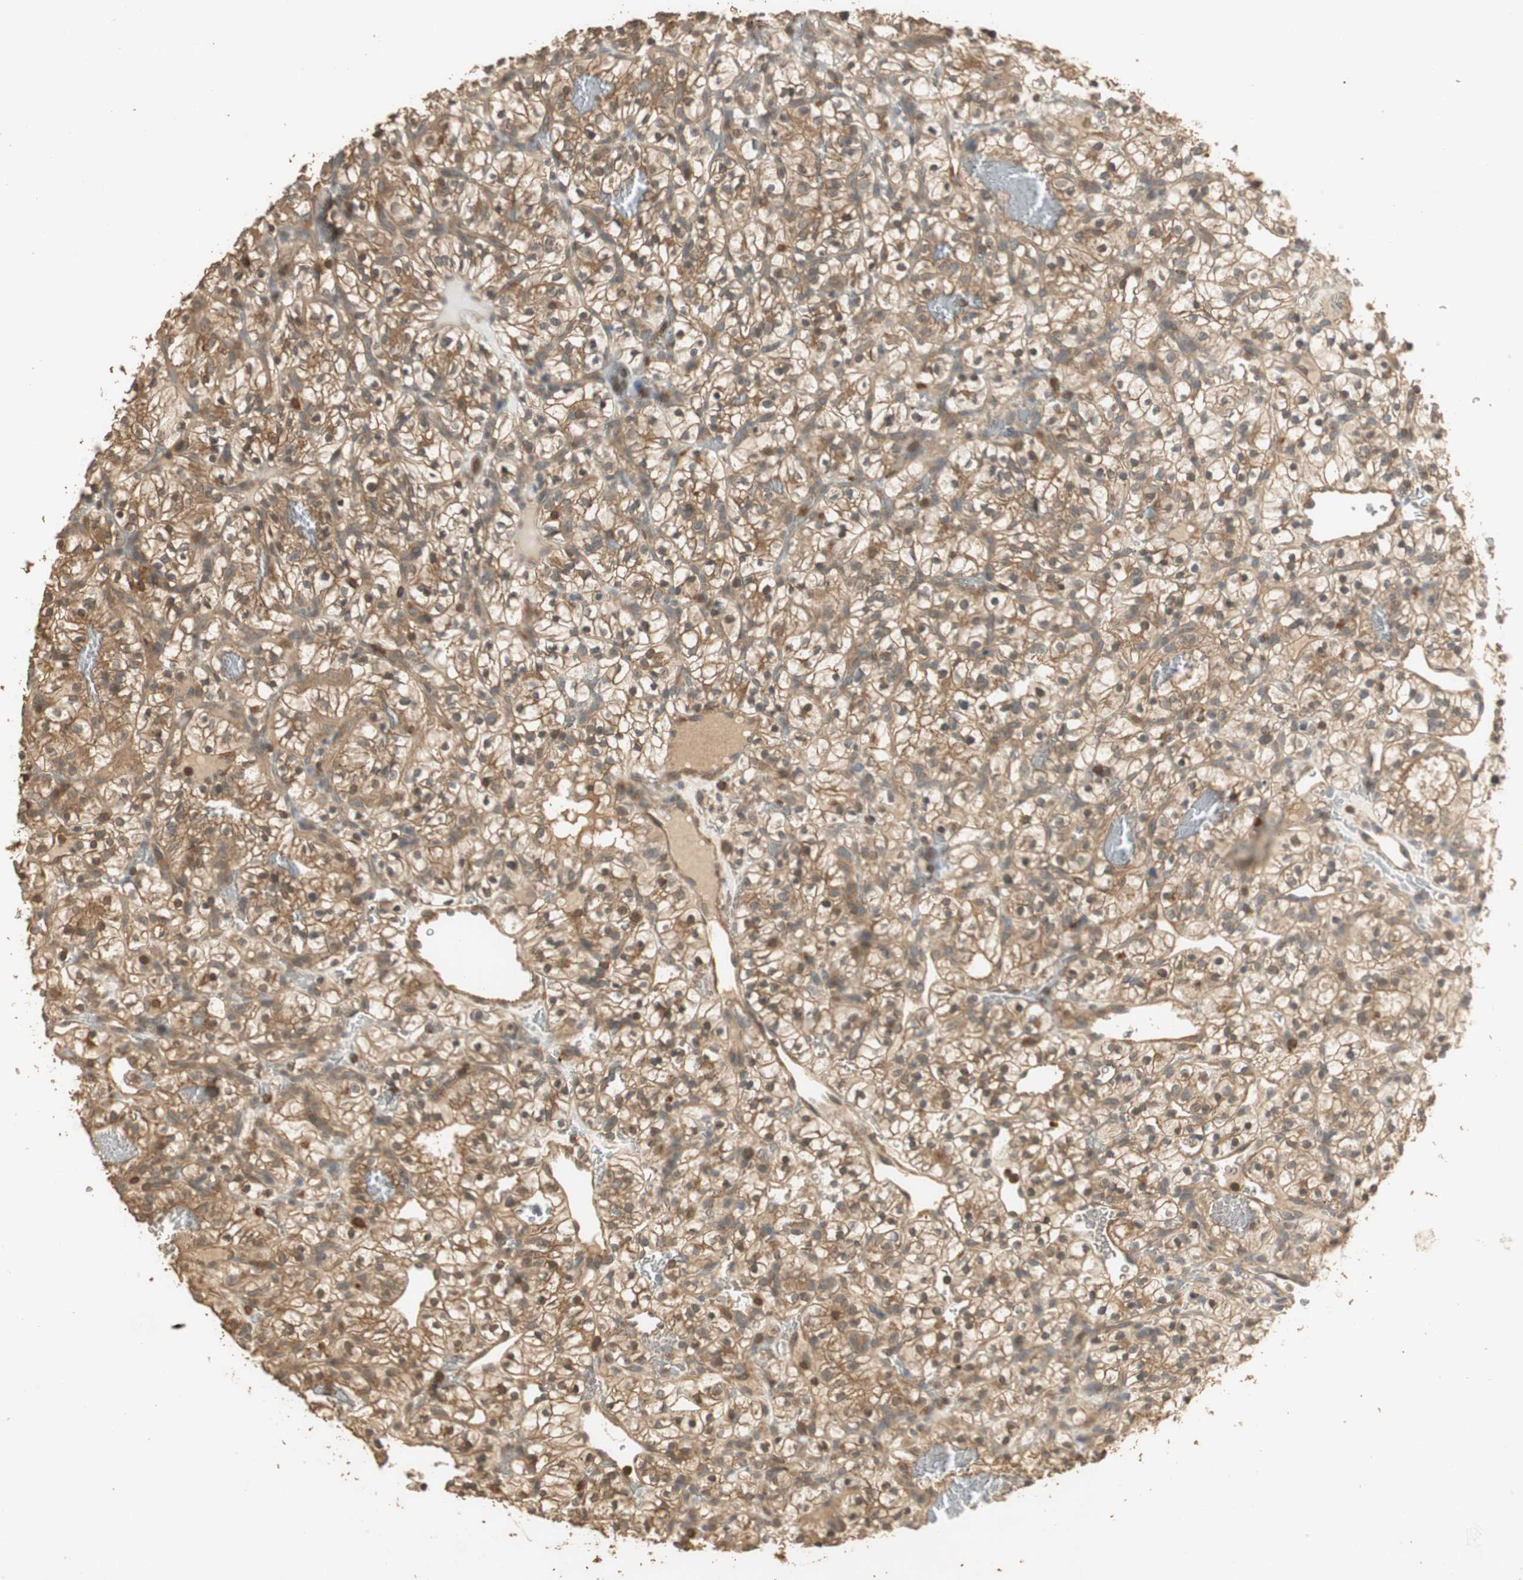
{"staining": {"intensity": "moderate", "quantity": ">75%", "location": "cytoplasmic/membranous"}, "tissue": "renal cancer", "cell_type": "Tumor cells", "image_type": "cancer", "snomed": [{"axis": "morphology", "description": "Adenocarcinoma, NOS"}, {"axis": "topography", "description": "Kidney"}], "caption": "A histopathology image of human adenocarcinoma (renal) stained for a protein demonstrates moderate cytoplasmic/membranous brown staining in tumor cells. The staining was performed using DAB (3,3'-diaminobenzidine) to visualize the protein expression in brown, while the nuclei were stained in blue with hematoxylin (Magnification: 20x).", "gene": "USP2", "patient": {"sex": "female", "age": 57}}